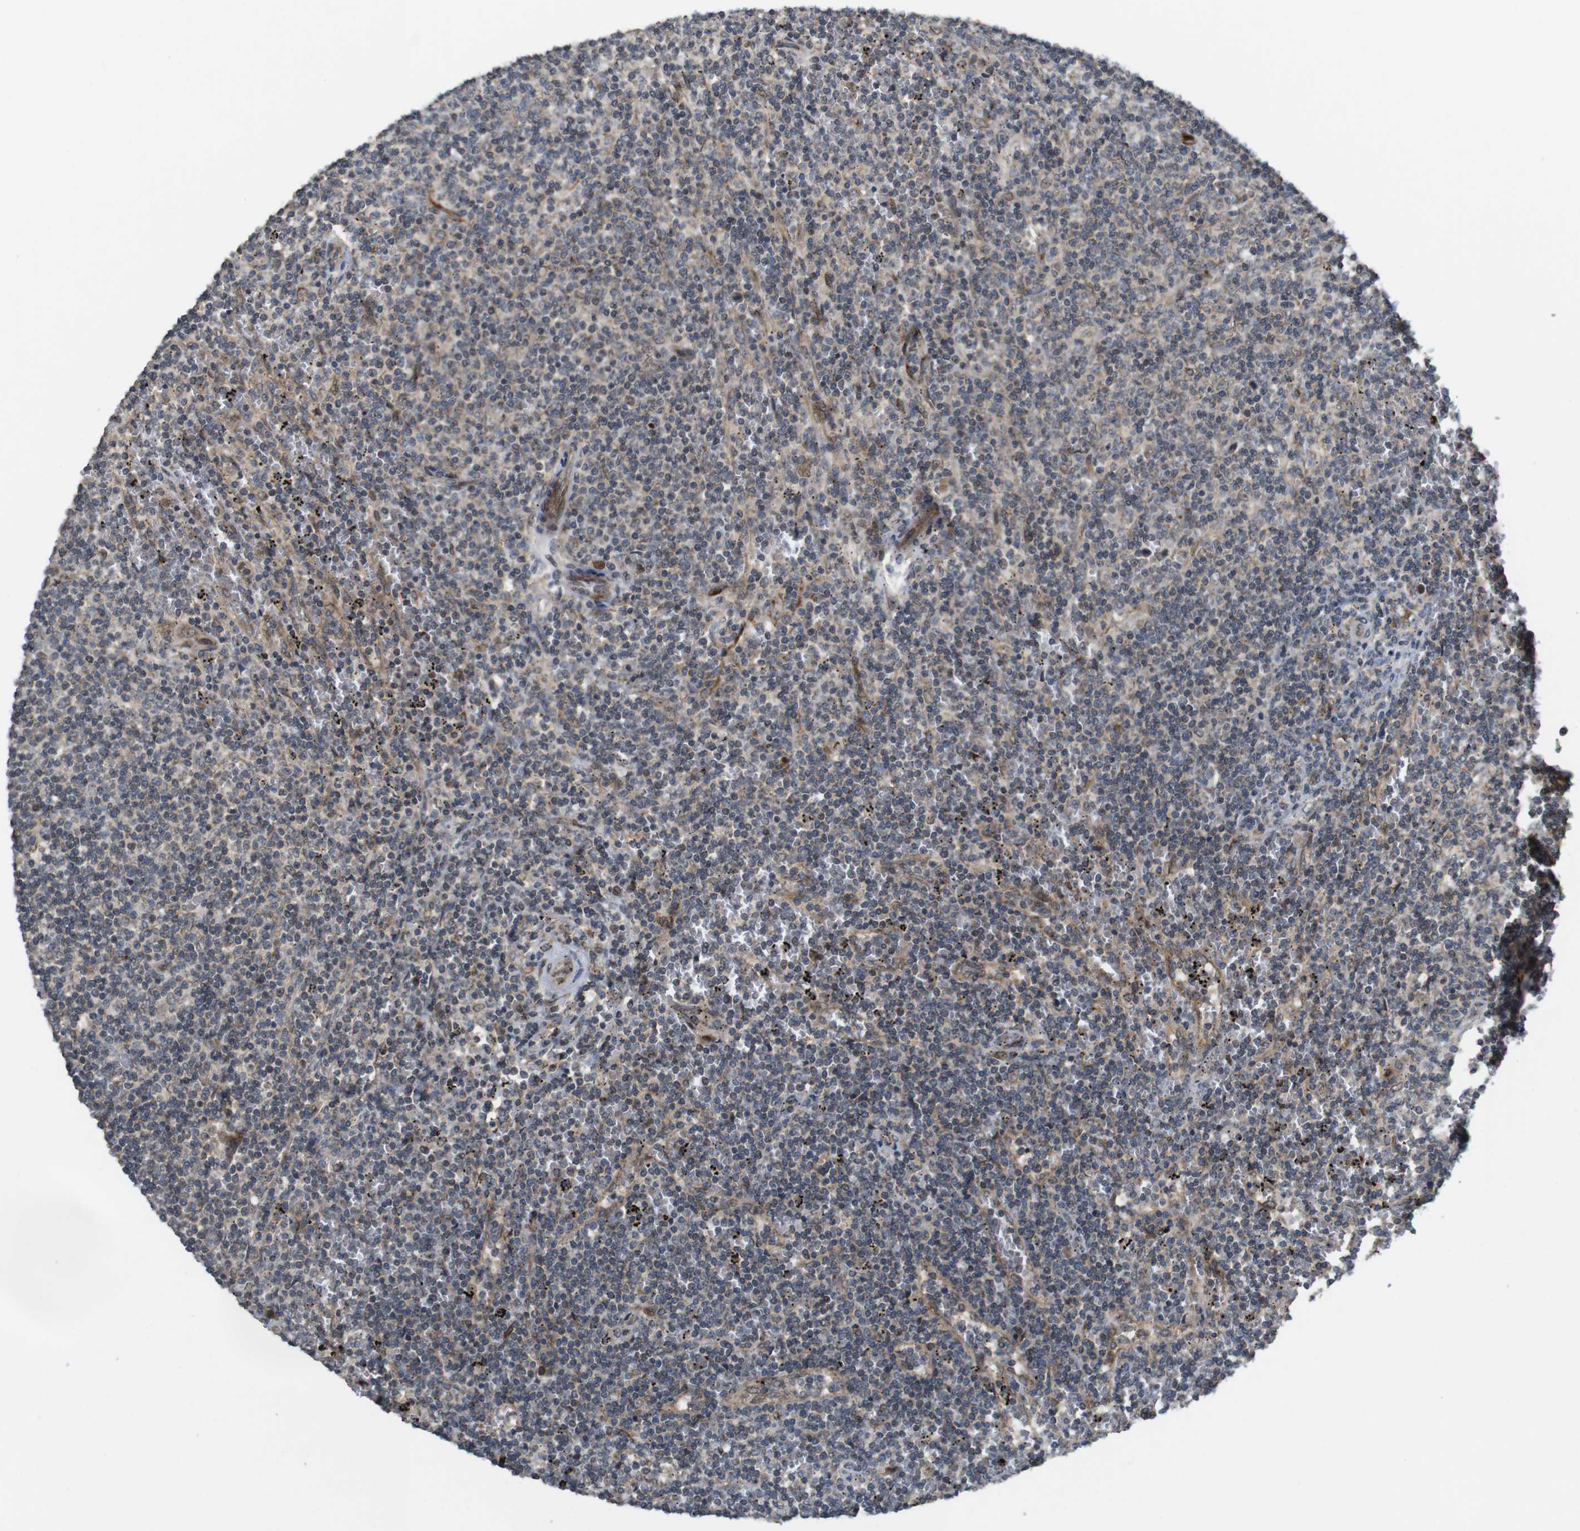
{"staining": {"intensity": "weak", "quantity": "<25%", "location": "cytoplasmic/membranous"}, "tissue": "lymphoma", "cell_type": "Tumor cells", "image_type": "cancer", "snomed": [{"axis": "morphology", "description": "Malignant lymphoma, non-Hodgkin's type, Low grade"}, {"axis": "topography", "description": "Spleen"}], "caption": "A high-resolution micrograph shows immunohistochemistry (IHC) staining of malignant lymphoma, non-Hodgkin's type (low-grade), which reveals no significant staining in tumor cells.", "gene": "EFCAB14", "patient": {"sex": "female", "age": 50}}